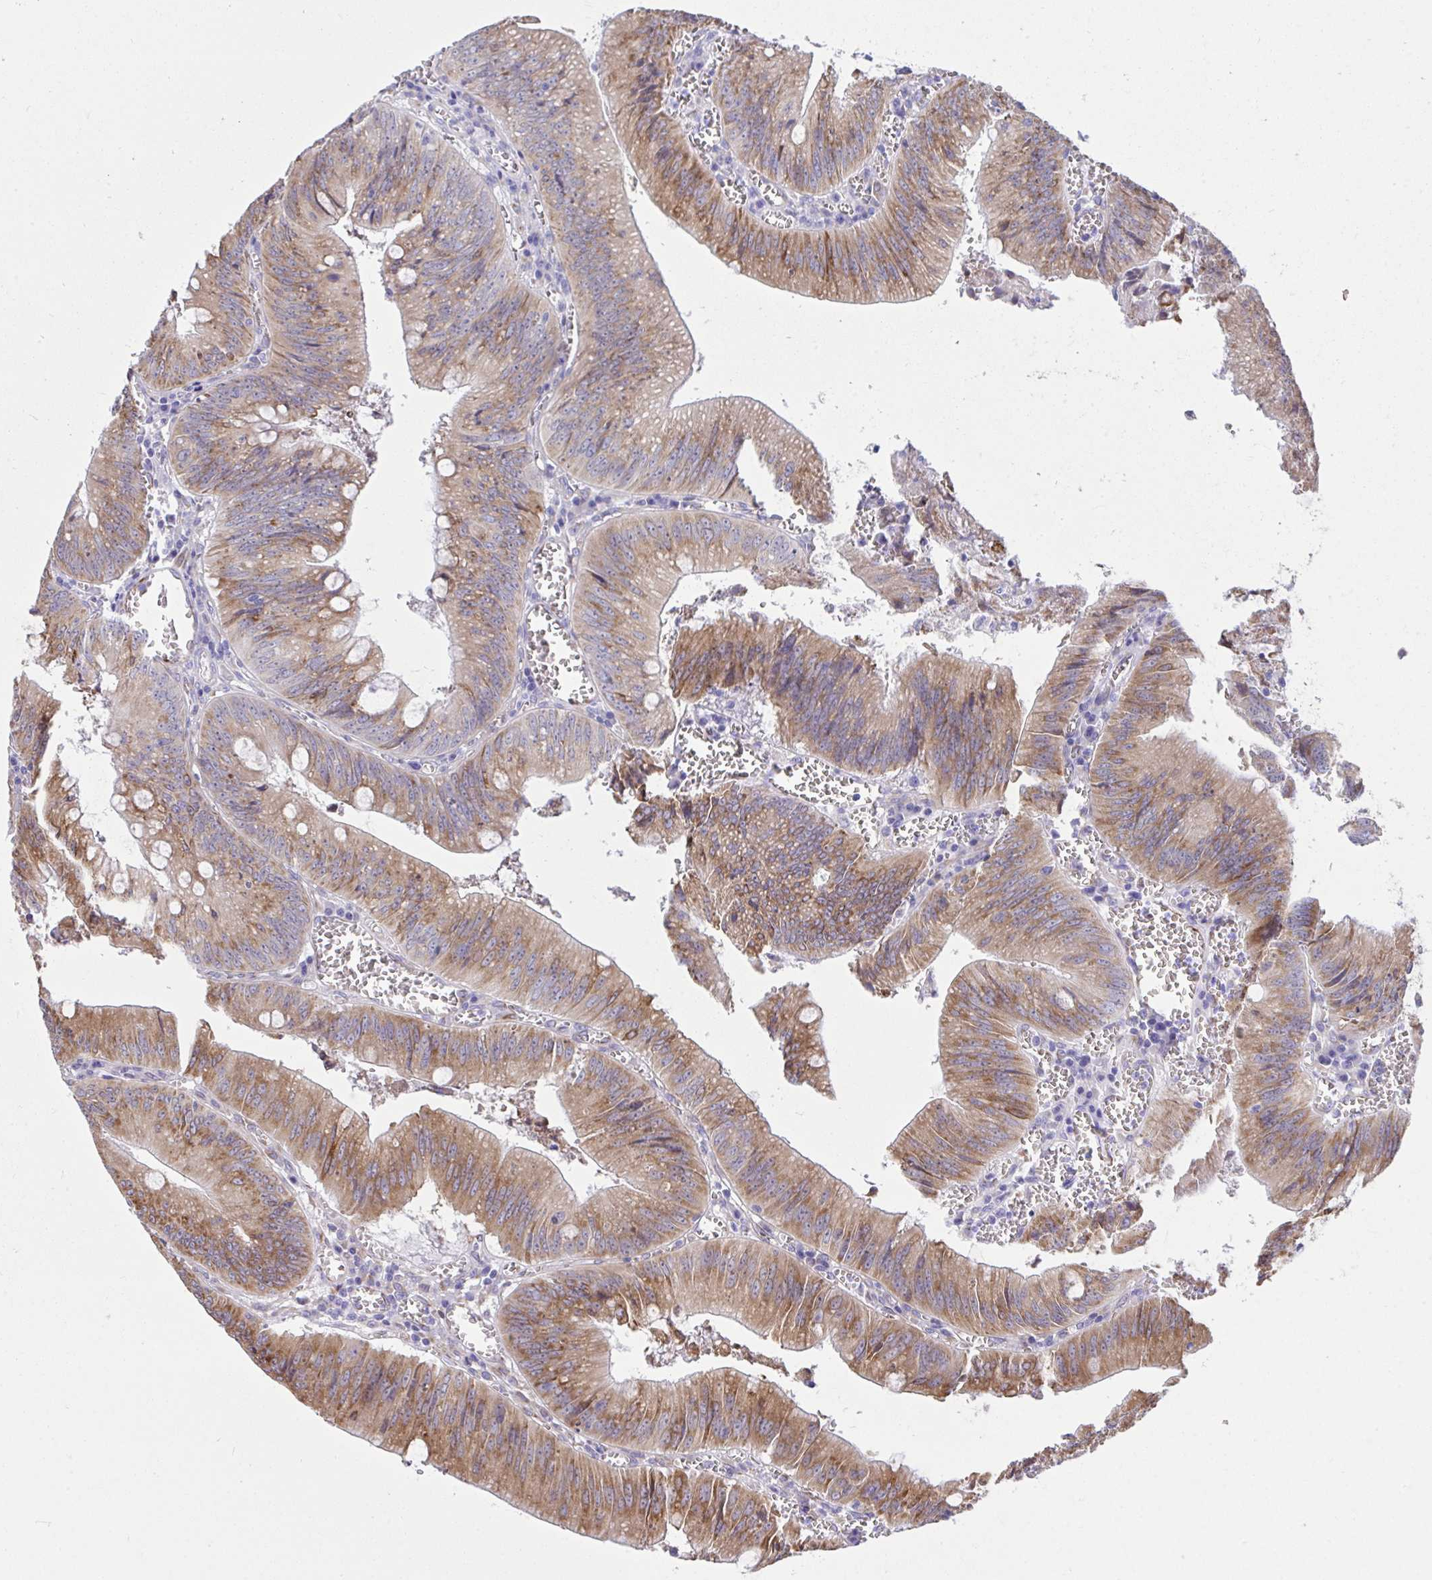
{"staining": {"intensity": "moderate", "quantity": "25%-75%", "location": "cytoplasmic/membranous"}, "tissue": "colorectal cancer", "cell_type": "Tumor cells", "image_type": "cancer", "snomed": [{"axis": "morphology", "description": "Adenocarcinoma, NOS"}, {"axis": "topography", "description": "Rectum"}], "caption": "Approximately 25%-75% of tumor cells in human adenocarcinoma (colorectal) reveal moderate cytoplasmic/membranous protein expression as visualized by brown immunohistochemical staining.", "gene": "ASPH", "patient": {"sex": "female", "age": 81}}